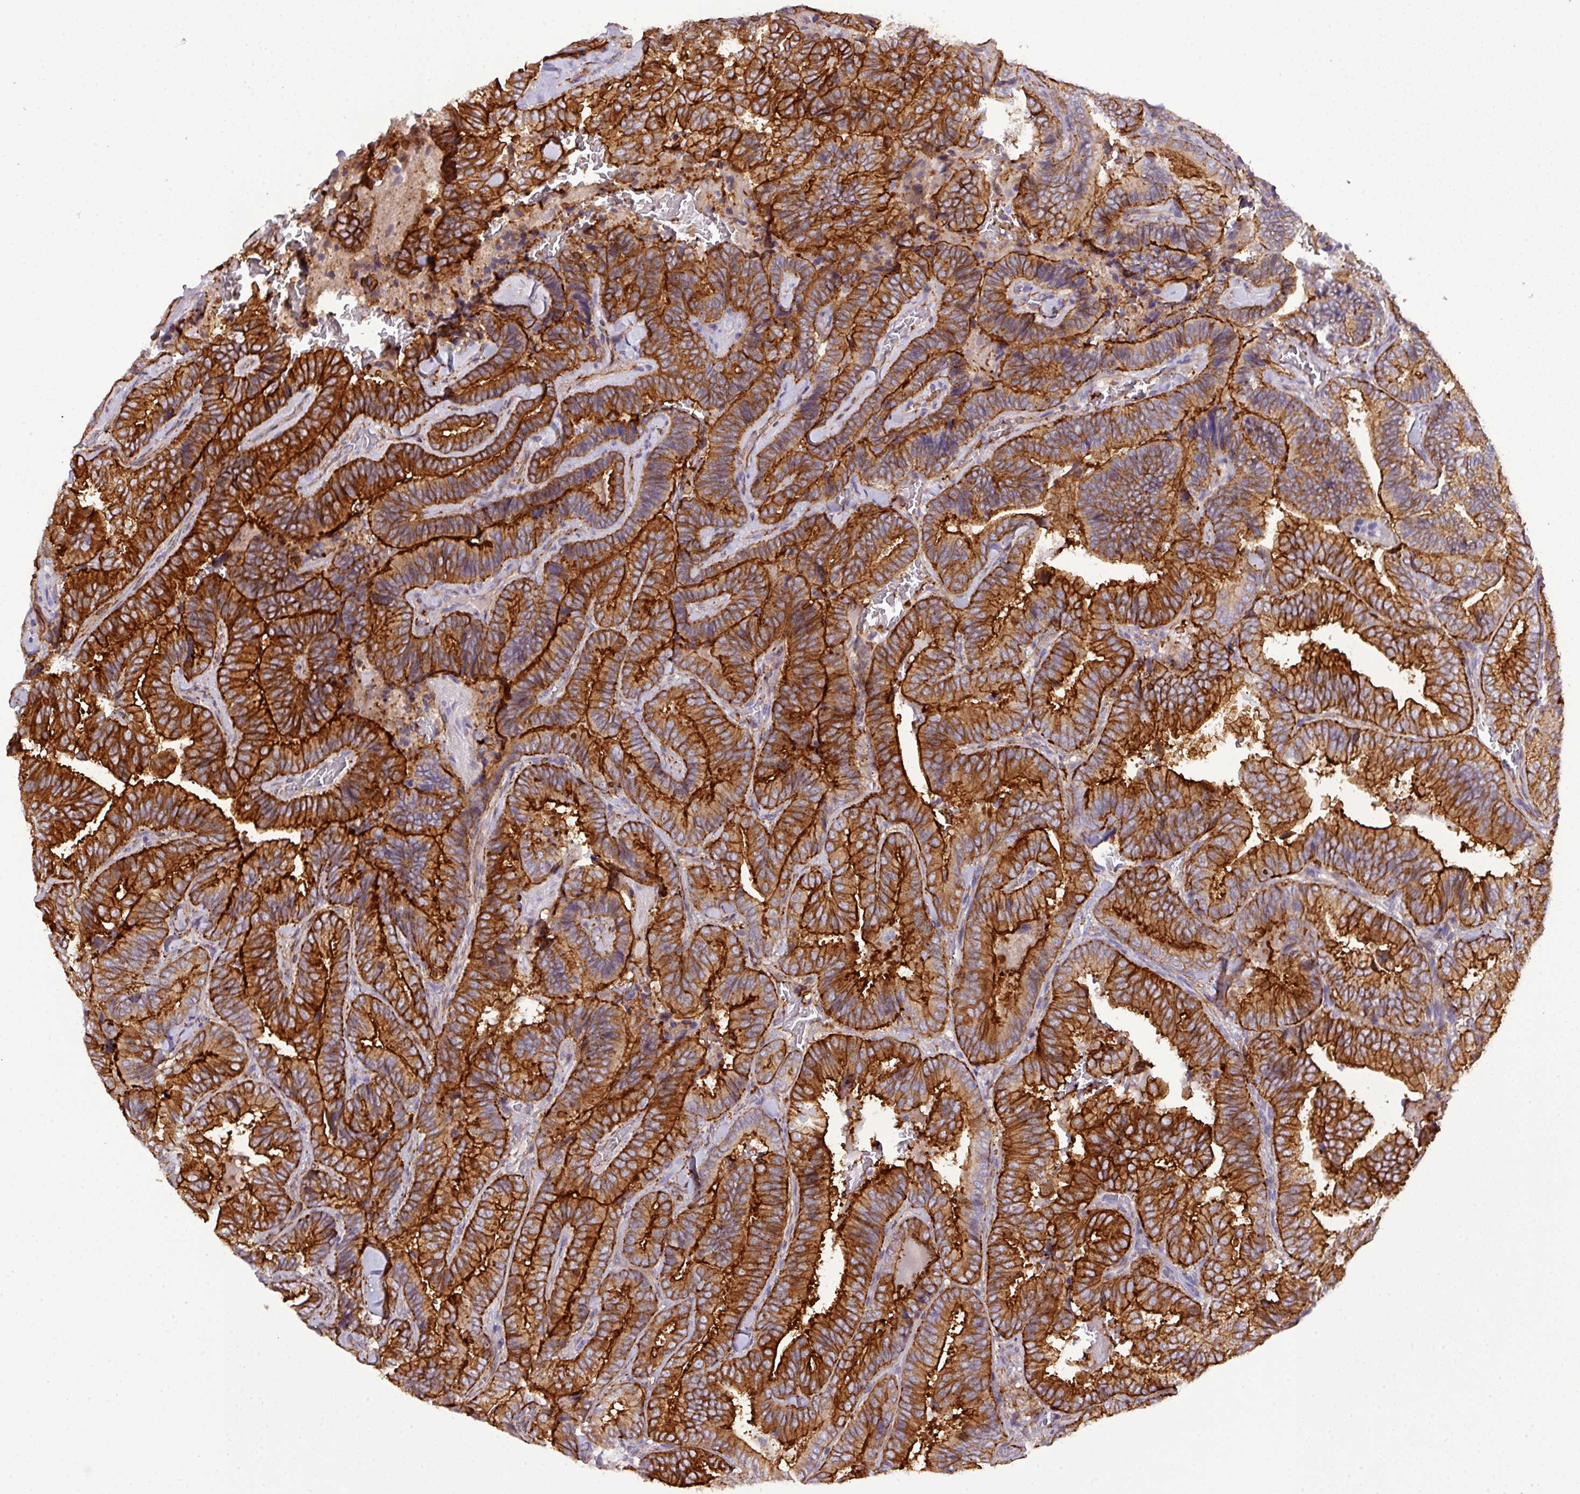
{"staining": {"intensity": "strong", "quantity": ">75%", "location": "cytoplasmic/membranous"}, "tissue": "thyroid cancer", "cell_type": "Tumor cells", "image_type": "cancer", "snomed": [{"axis": "morphology", "description": "Papillary adenocarcinoma, NOS"}, {"axis": "topography", "description": "Thyroid gland"}], "caption": "High-power microscopy captured an IHC photomicrograph of thyroid papillary adenocarcinoma, revealing strong cytoplasmic/membranous staining in approximately >75% of tumor cells.", "gene": "PARD6A", "patient": {"sex": "male", "age": 61}}